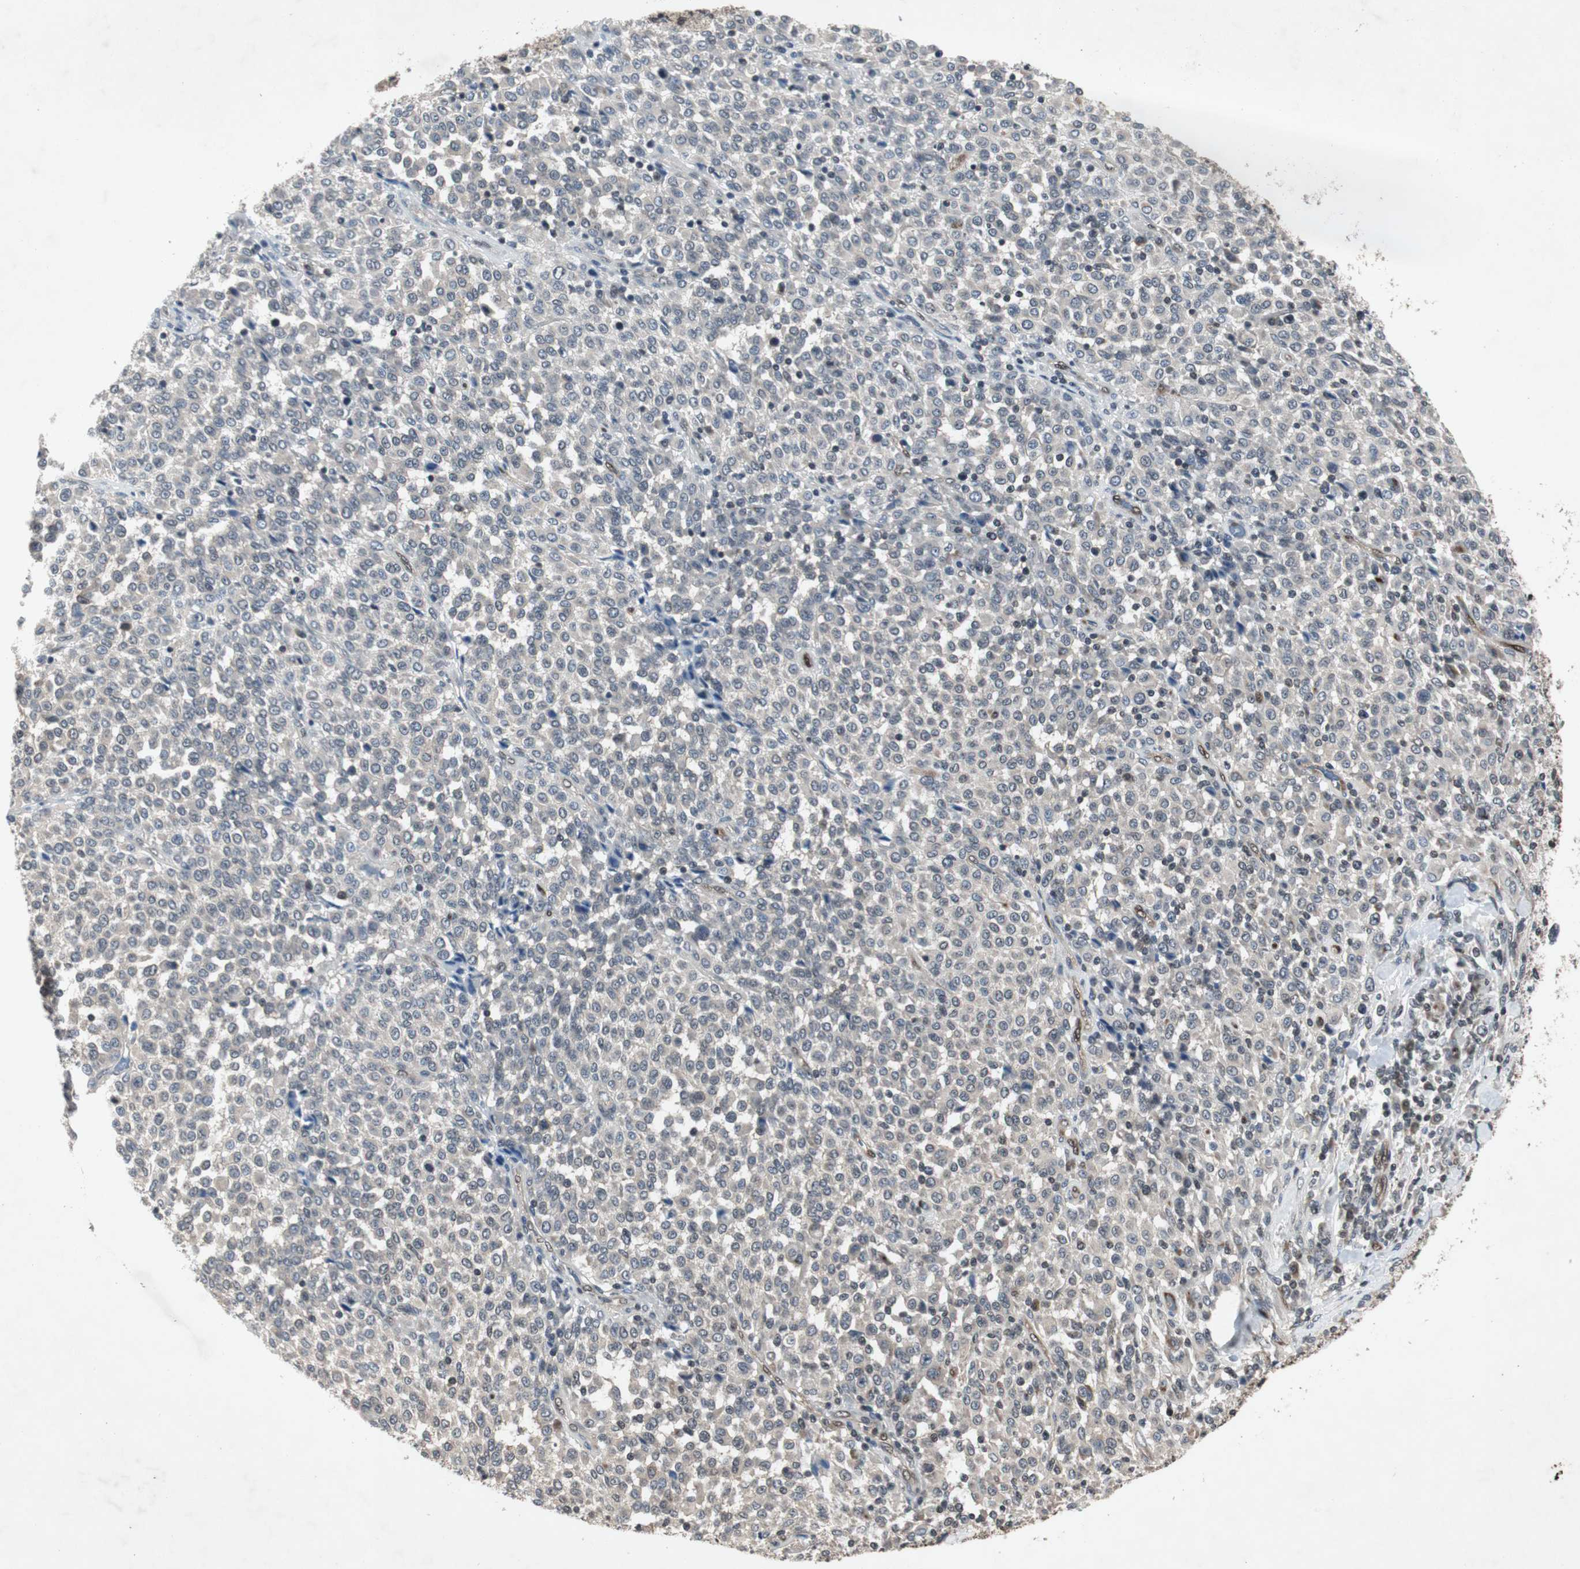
{"staining": {"intensity": "negative", "quantity": "none", "location": "none"}, "tissue": "melanoma", "cell_type": "Tumor cells", "image_type": "cancer", "snomed": [{"axis": "morphology", "description": "Malignant melanoma, Metastatic site"}, {"axis": "topography", "description": "Pancreas"}], "caption": "A high-resolution micrograph shows IHC staining of malignant melanoma (metastatic site), which shows no significant expression in tumor cells.", "gene": "SMAD1", "patient": {"sex": "female", "age": 30}}